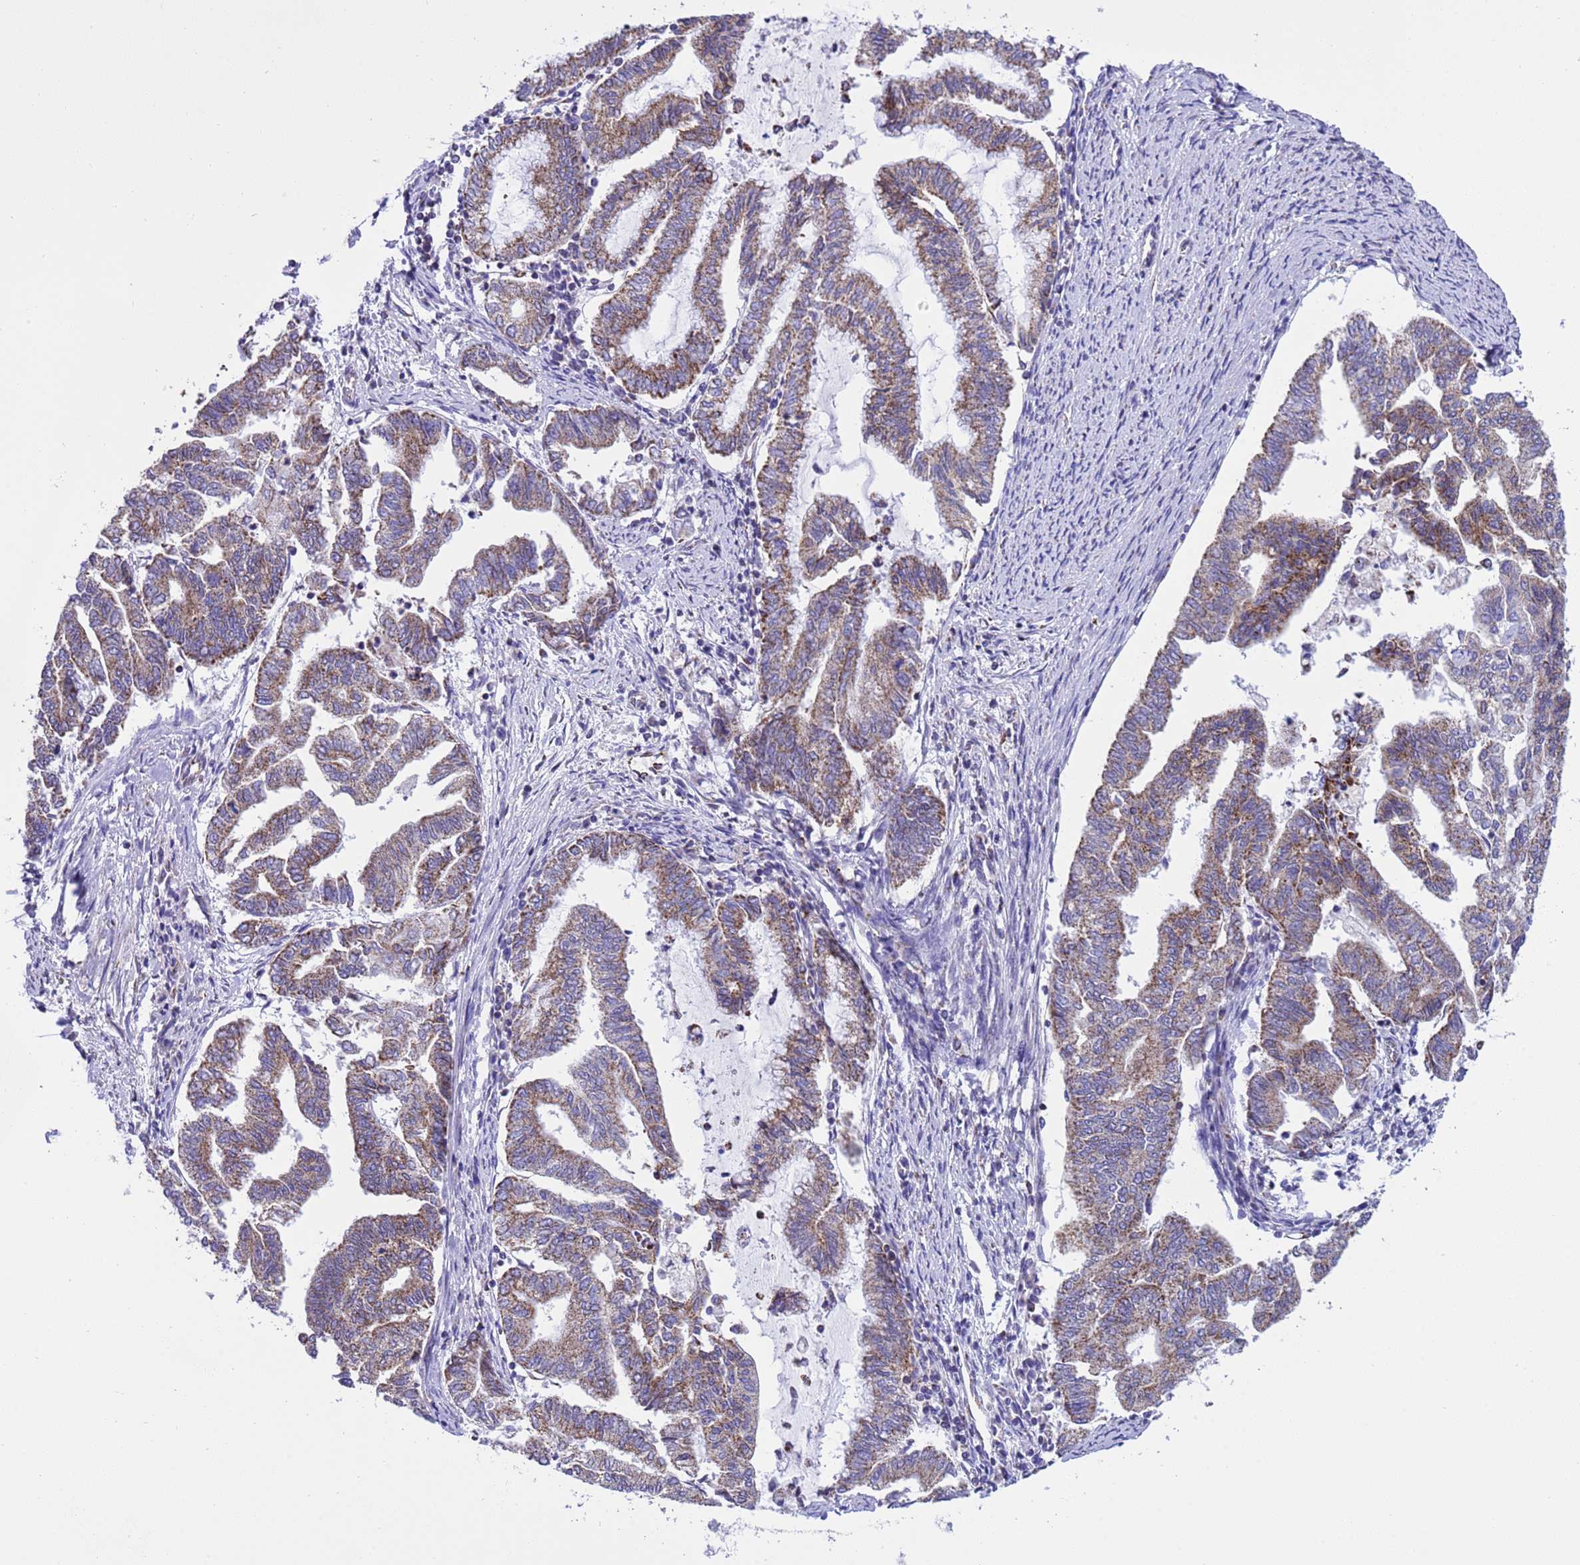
{"staining": {"intensity": "moderate", "quantity": ">75%", "location": "cytoplasmic/membranous"}, "tissue": "endometrial cancer", "cell_type": "Tumor cells", "image_type": "cancer", "snomed": [{"axis": "morphology", "description": "Adenocarcinoma, NOS"}, {"axis": "topography", "description": "Endometrium"}], "caption": "Approximately >75% of tumor cells in endometrial adenocarcinoma display moderate cytoplasmic/membranous protein expression as visualized by brown immunohistochemical staining.", "gene": "CCDC191", "patient": {"sex": "female", "age": 79}}